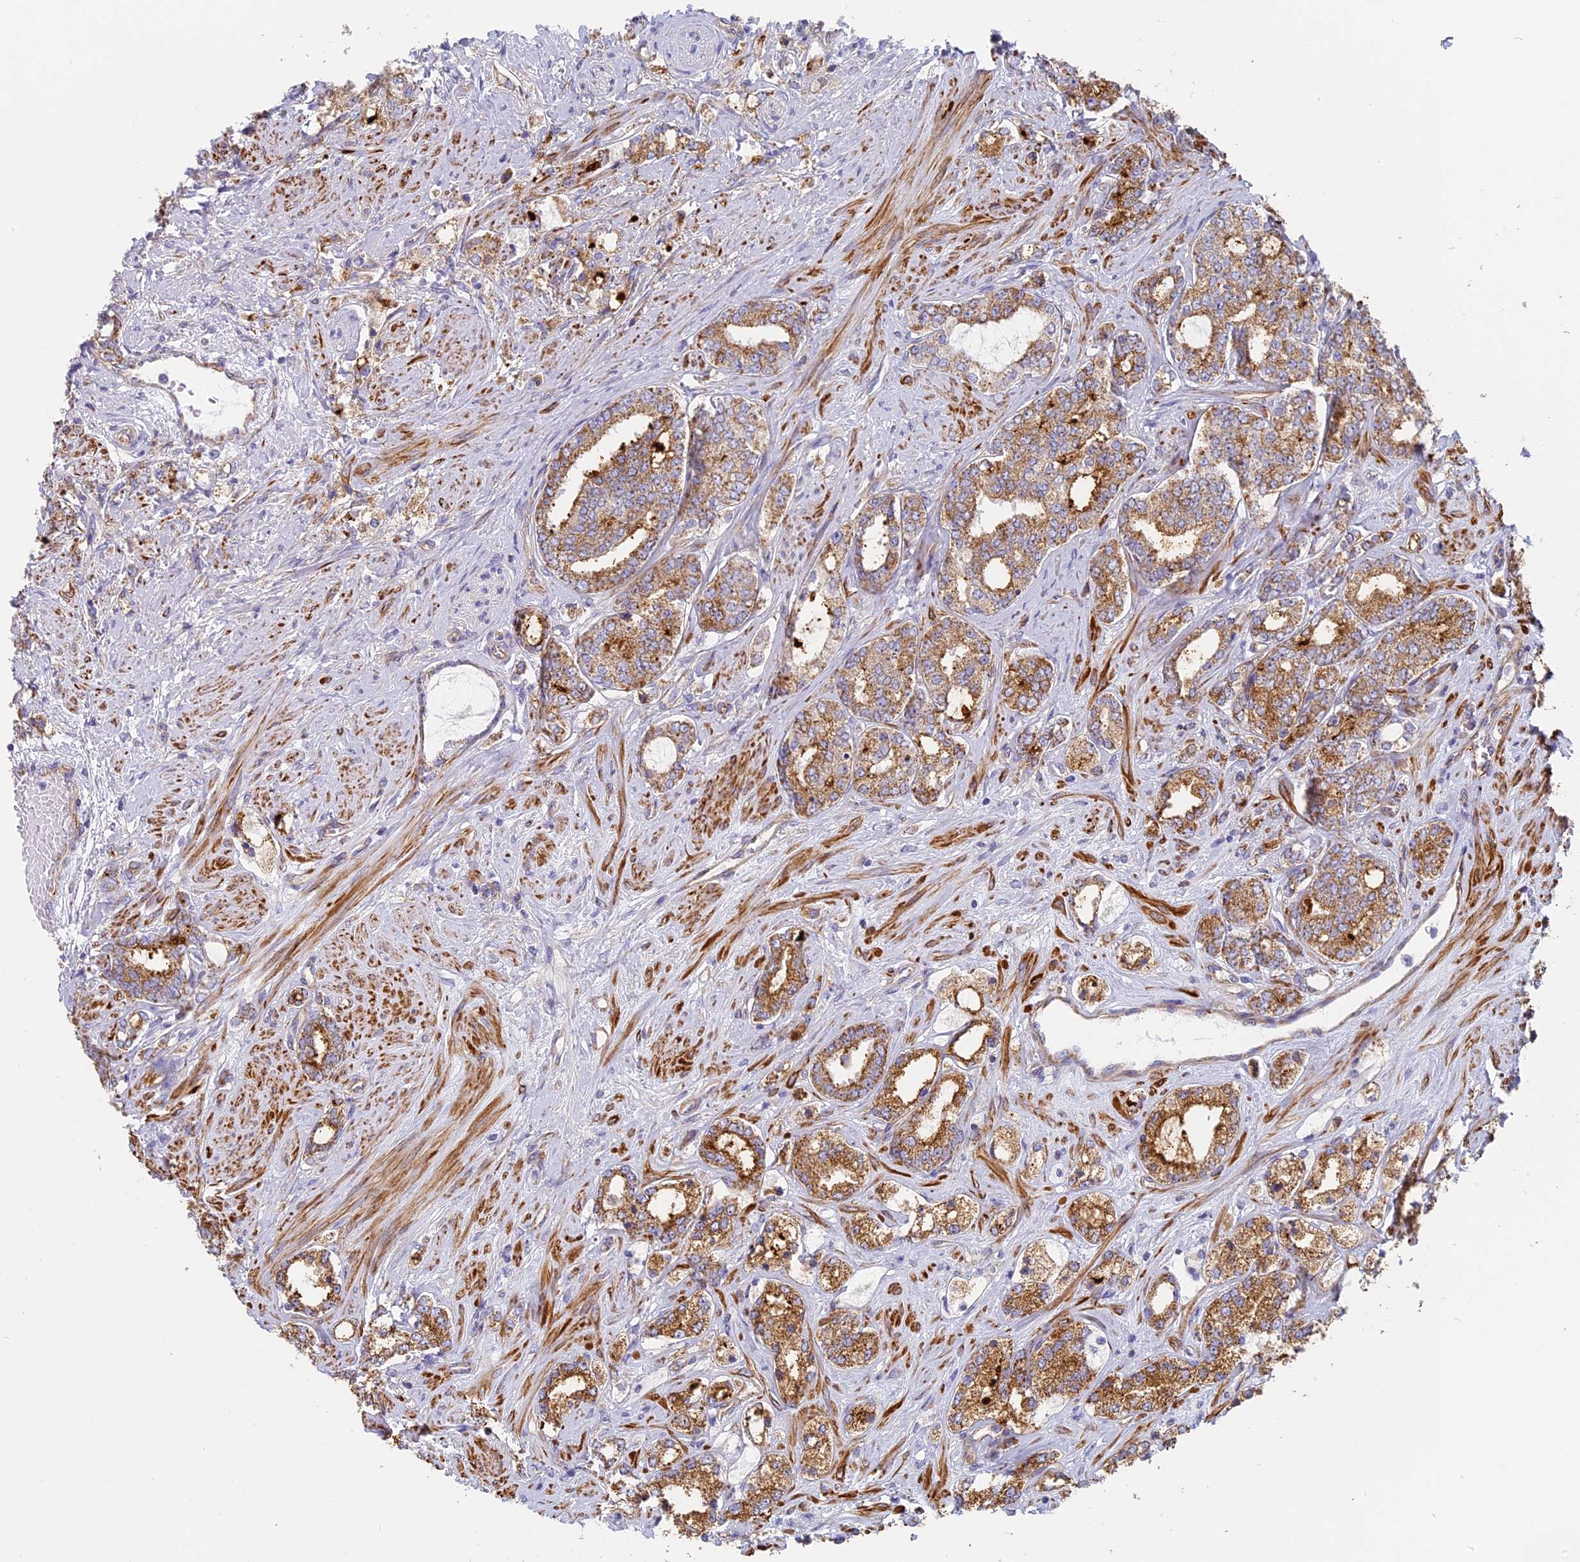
{"staining": {"intensity": "moderate", "quantity": ">75%", "location": "cytoplasmic/membranous"}, "tissue": "prostate cancer", "cell_type": "Tumor cells", "image_type": "cancer", "snomed": [{"axis": "morphology", "description": "Adenocarcinoma, High grade"}, {"axis": "topography", "description": "Prostate"}], "caption": "Tumor cells demonstrate medium levels of moderate cytoplasmic/membranous staining in approximately >75% of cells in human prostate cancer (high-grade adenocarcinoma). The staining was performed using DAB to visualize the protein expression in brown, while the nuclei were stained in blue with hematoxylin (Magnification: 20x).", "gene": "DDA1", "patient": {"sex": "male", "age": 64}}